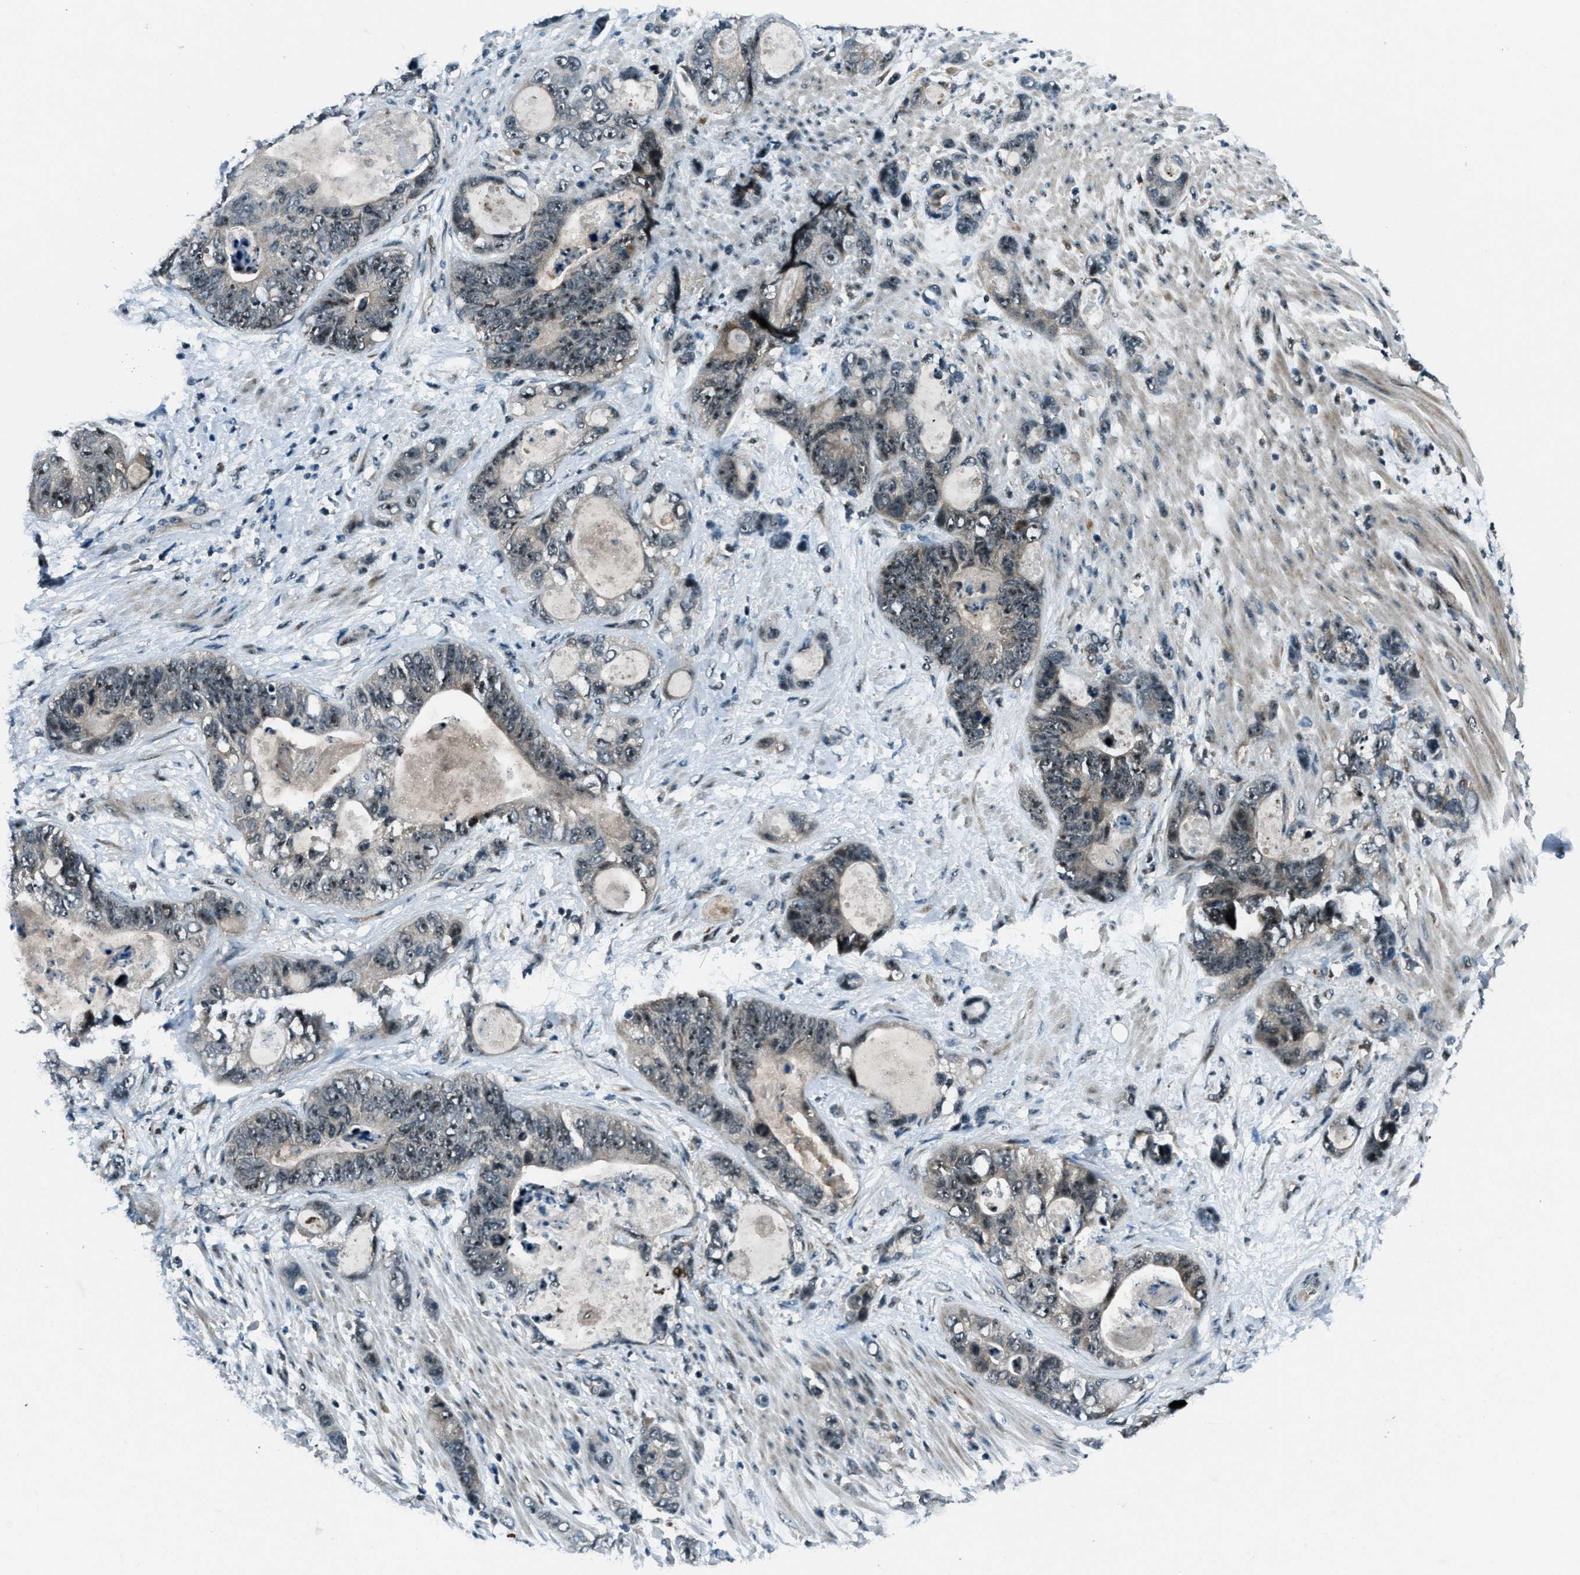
{"staining": {"intensity": "weak", "quantity": "<25%", "location": "nuclear"}, "tissue": "stomach cancer", "cell_type": "Tumor cells", "image_type": "cancer", "snomed": [{"axis": "morphology", "description": "Normal tissue, NOS"}, {"axis": "morphology", "description": "Adenocarcinoma, NOS"}, {"axis": "topography", "description": "Stomach"}], "caption": "This is an immunohistochemistry histopathology image of human adenocarcinoma (stomach). There is no staining in tumor cells.", "gene": "ACTL9", "patient": {"sex": "female", "age": 89}}